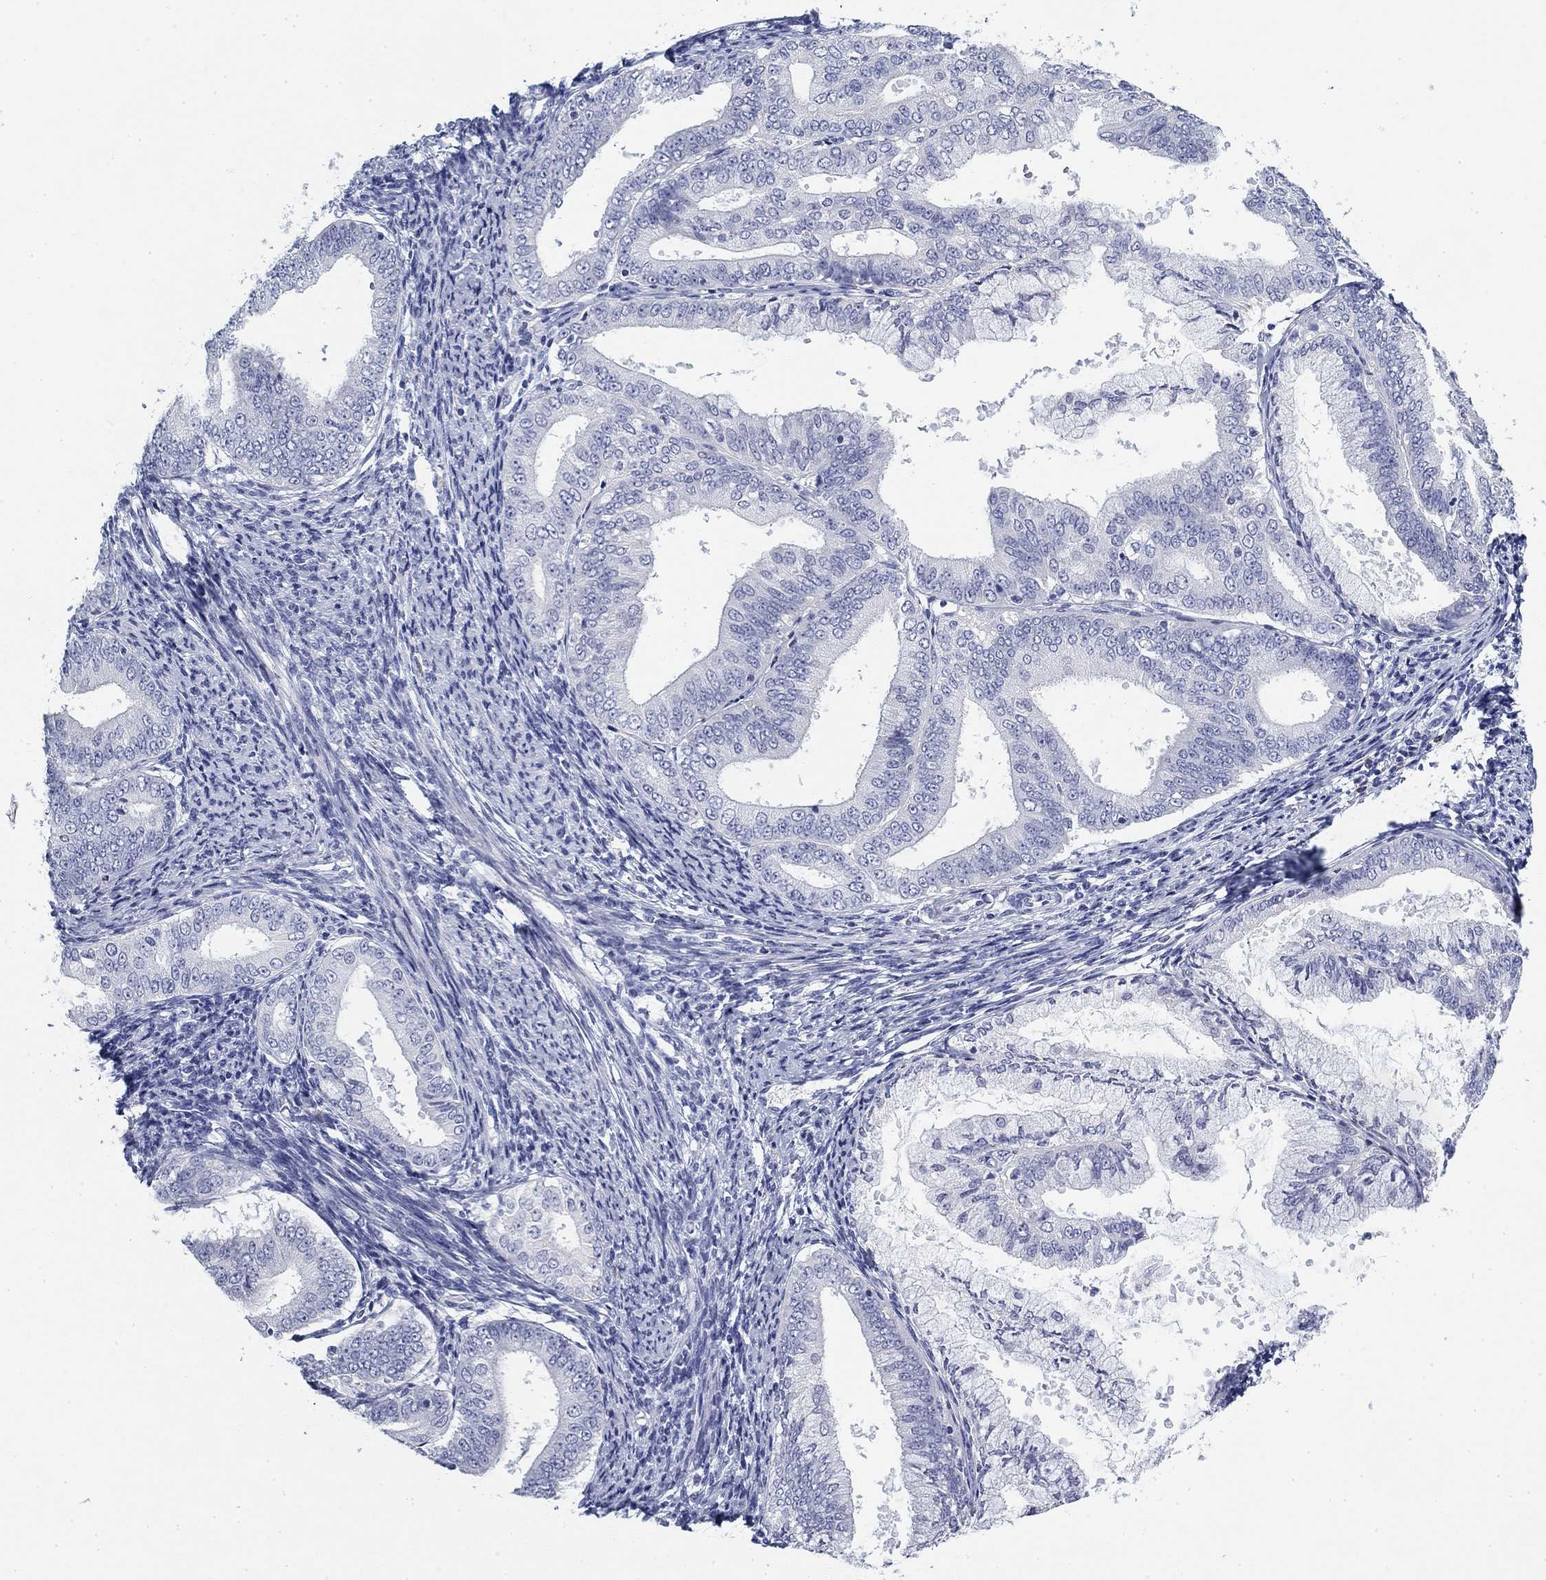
{"staining": {"intensity": "negative", "quantity": "none", "location": "none"}, "tissue": "endometrial cancer", "cell_type": "Tumor cells", "image_type": "cancer", "snomed": [{"axis": "morphology", "description": "Adenocarcinoma, NOS"}, {"axis": "topography", "description": "Endometrium"}], "caption": "Endometrial cancer (adenocarcinoma) was stained to show a protein in brown. There is no significant expression in tumor cells.", "gene": "CD79B", "patient": {"sex": "female", "age": 63}}